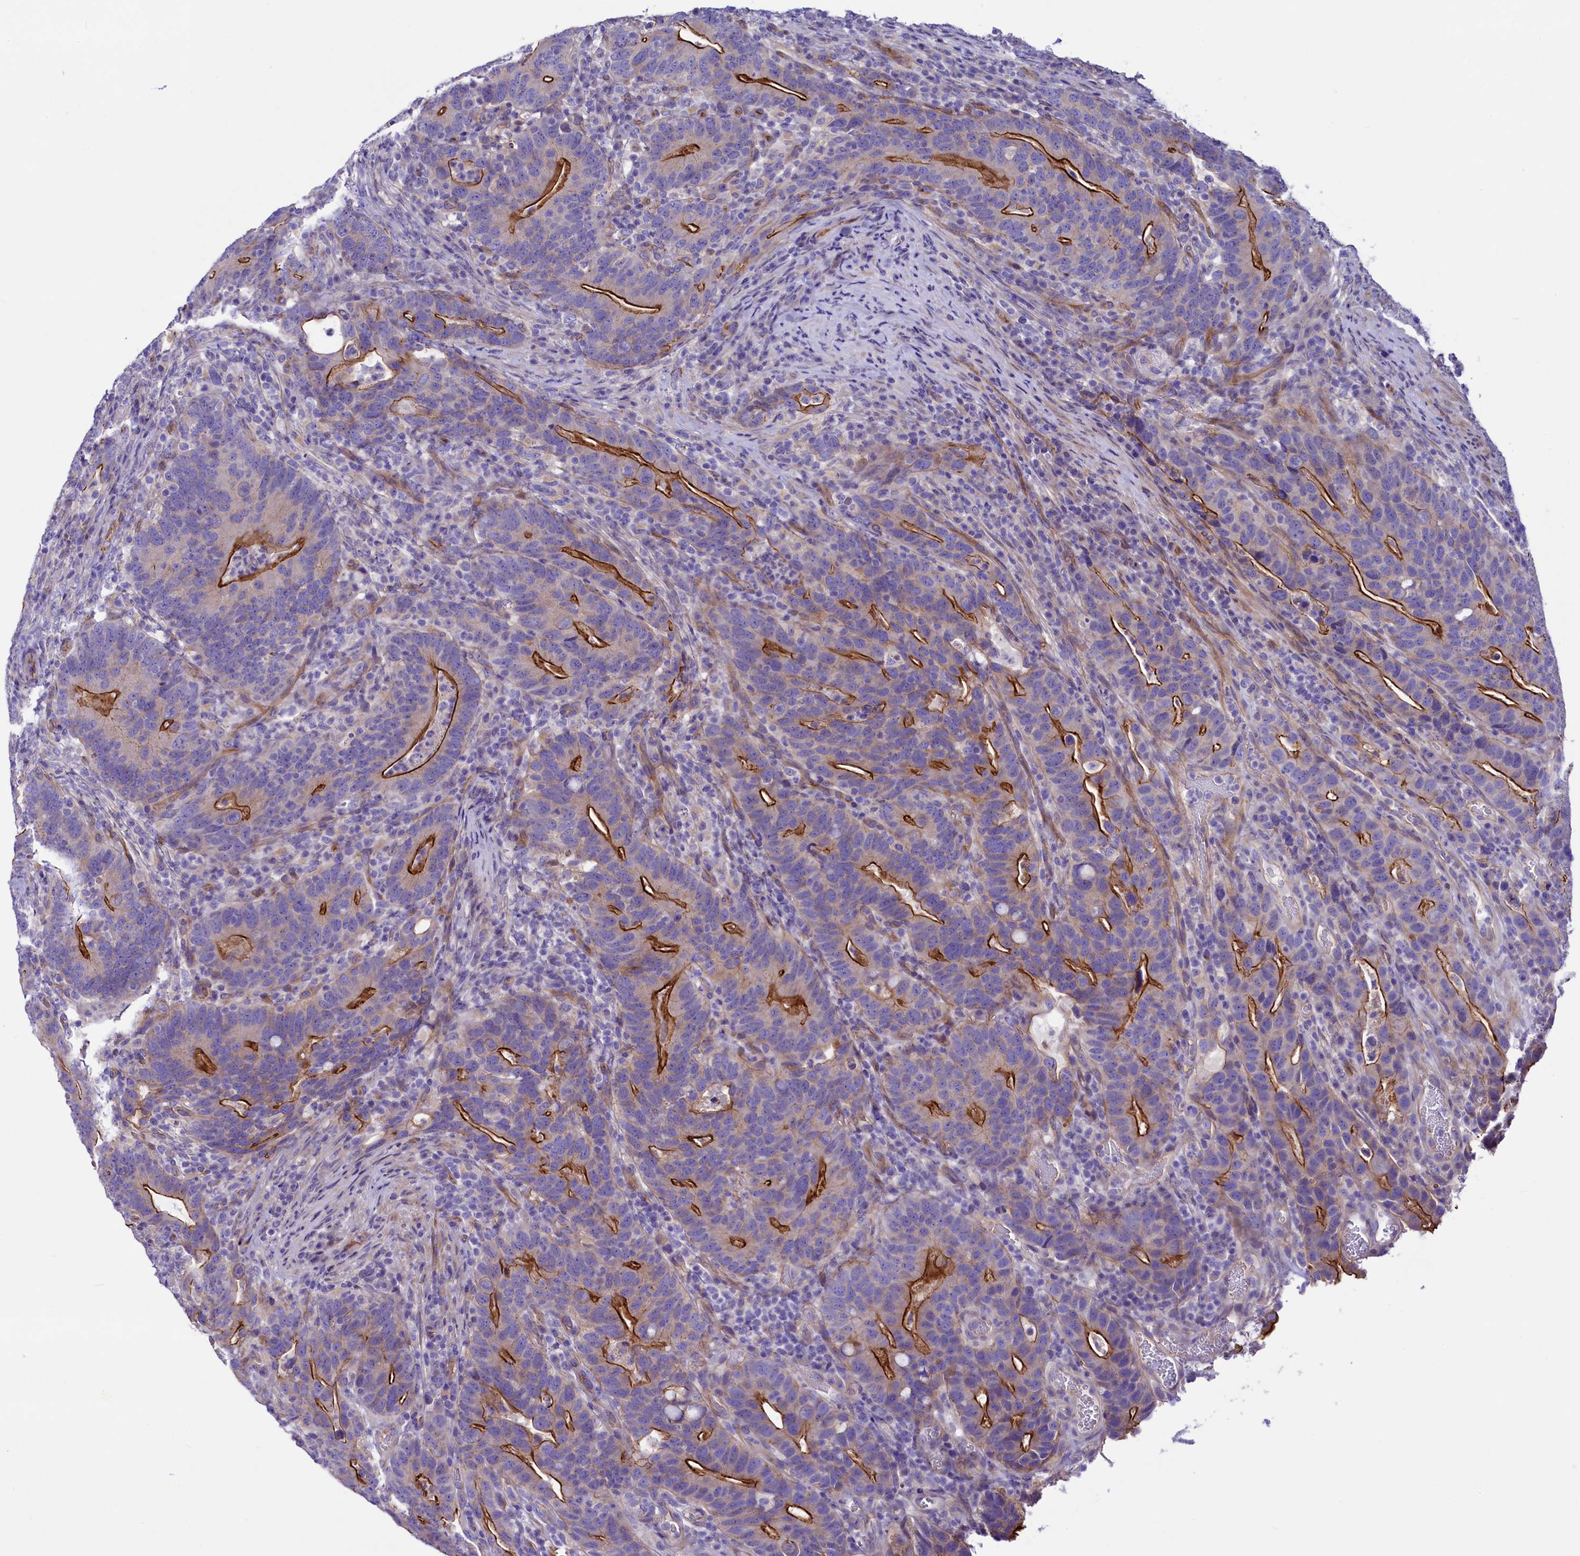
{"staining": {"intensity": "strong", "quantity": "25%-75%", "location": "cytoplasmic/membranous"}, "tissue": "colorectal cancer", "cell_type": "Tumor cells", "image_type": "cancer", "snomed": [{"axis": "morphology", "description": "Adenocarcinoma, NOS"}, {"axis": "topography", "description": "Colon"}], "caption": "Colorectal cancer (adenocarcinoma) stained with DAB (3,3'-diaminobenzidine) IHC demonstrates high levels of strong cytoplasmic/membranous expression in approximately 25%-75% of tumor cells.", "gene": "SLF1", "patient": {"sex": "female", "age": 66}}